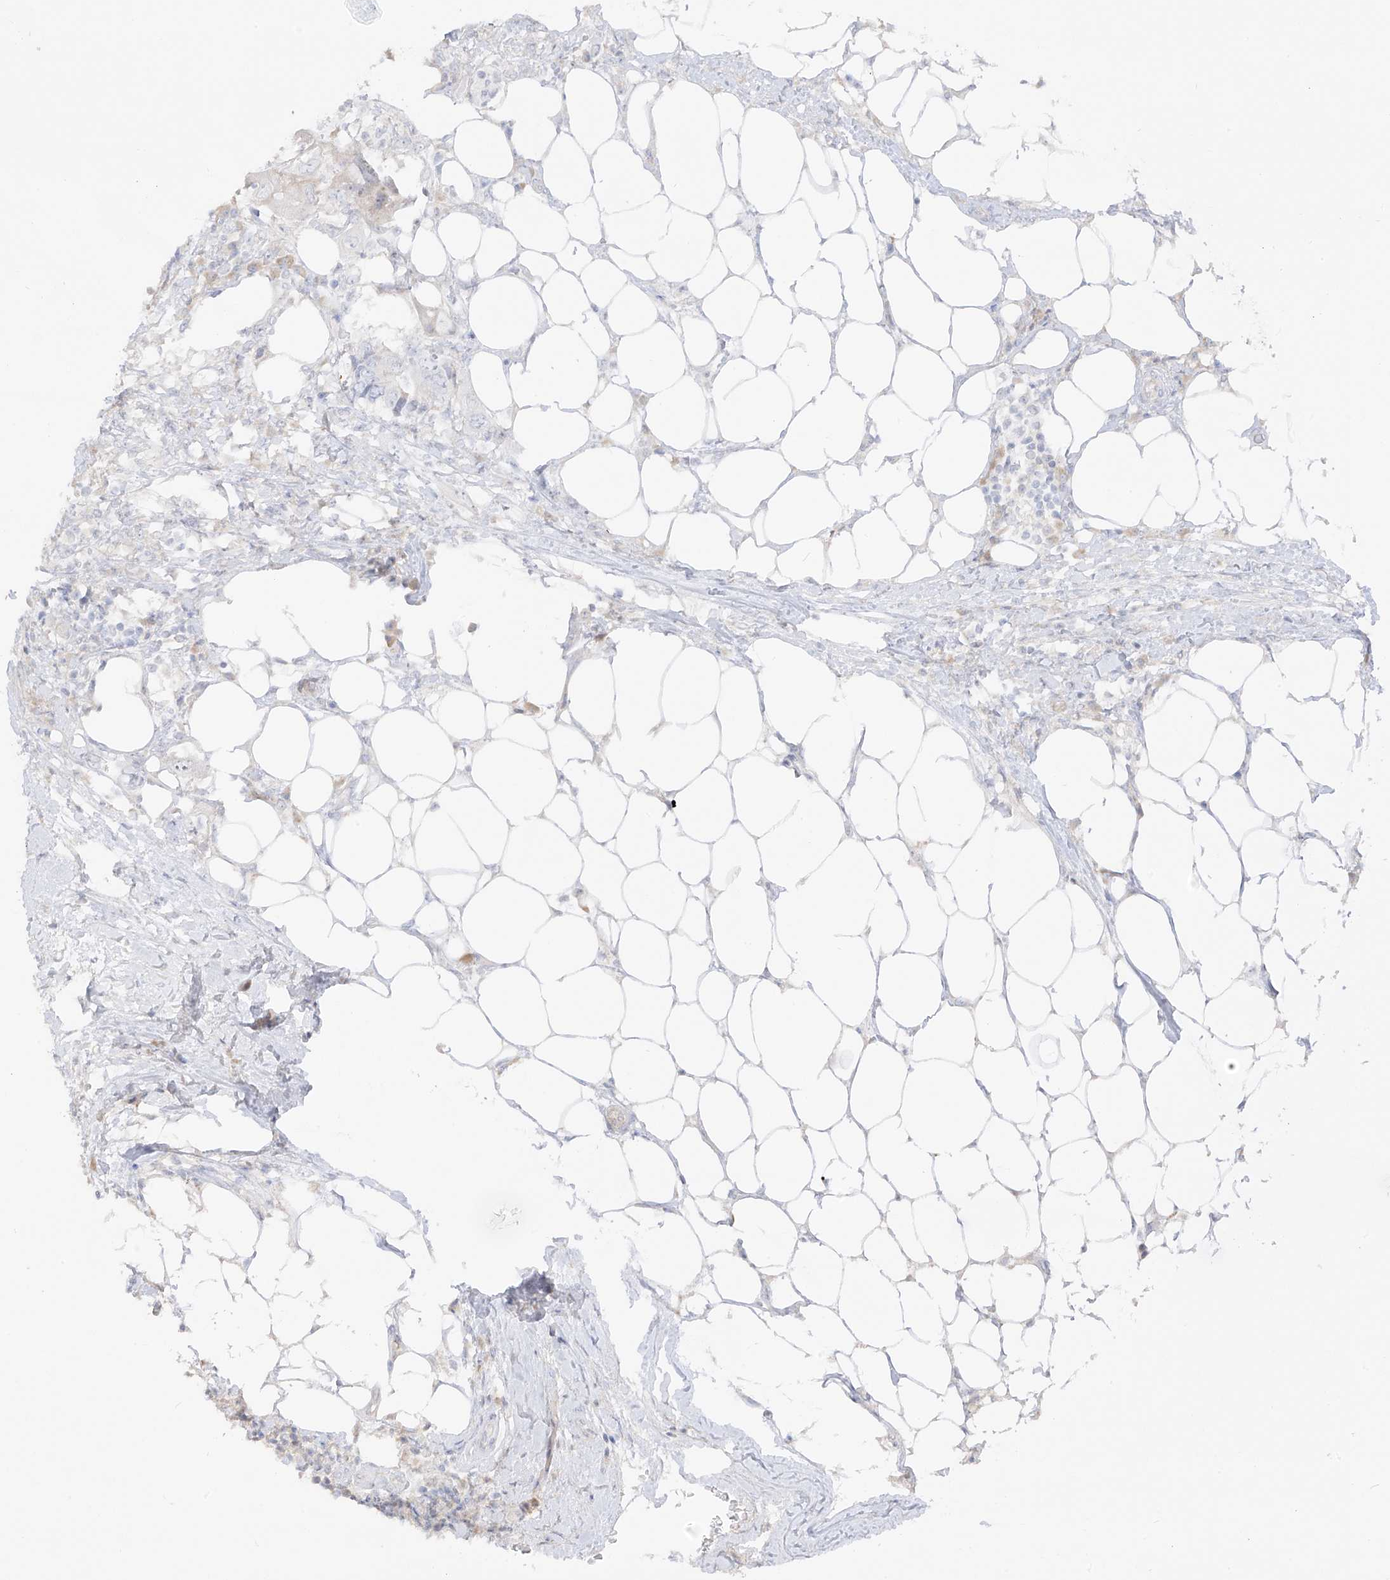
{"staining": {"intensity": "negative", "quantity": "none", "location": "none"}, "tissue": "colorectal cancer", "cell_type": "Tumor cells", "image_type": "cancer", "snomed": [{"axis": "morphology", "description": "Adenocarcinoma, NOS"}, {"axis": "topography", "description": "Colon"}], "caption": "Micrograph shows no protein staining in tumor cells of colorectal cancer (adenocarcinoma) tissue.", "gene": "C11orf87", "patient": {"sex": "male", "age": 71}}